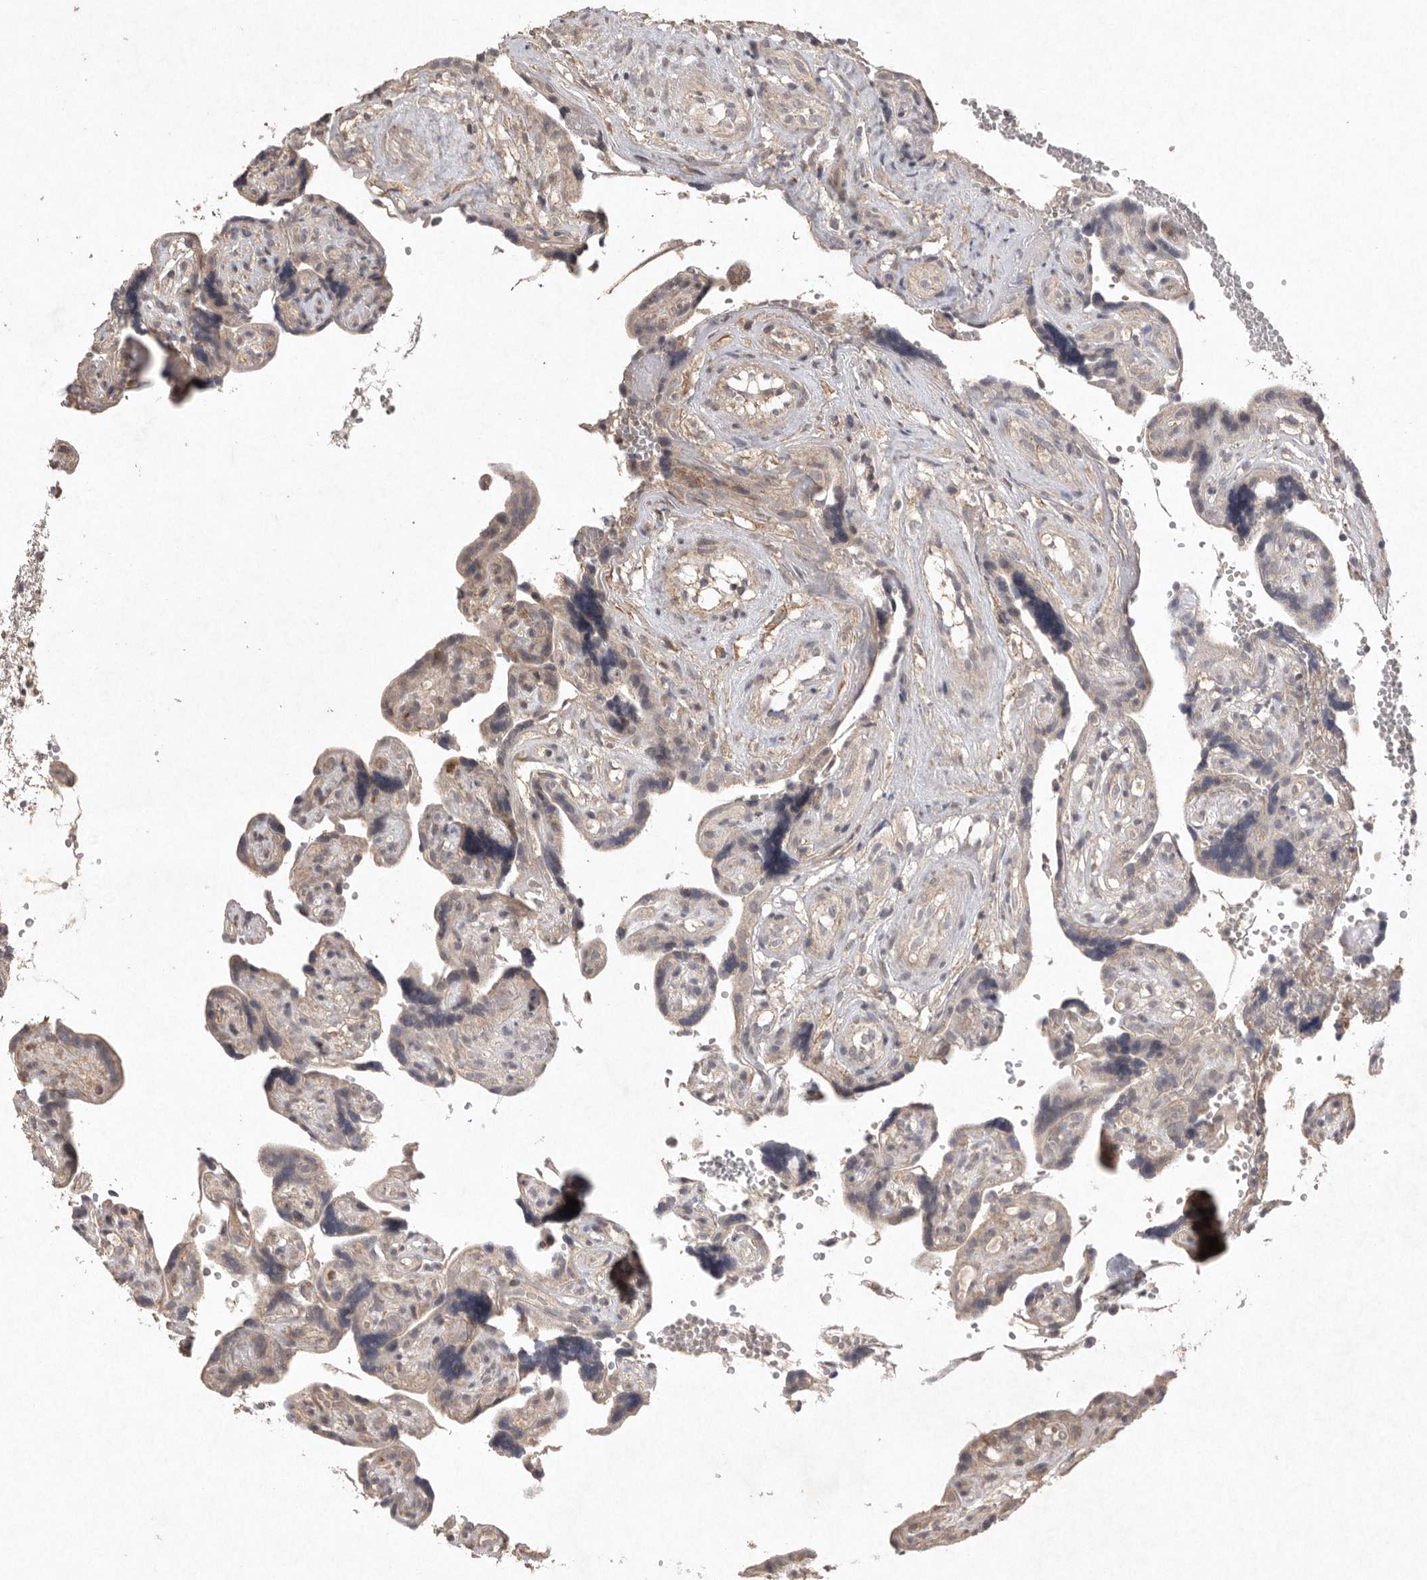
{"staining": {"intensity": "weak", "quantity": ">75%", "location": "cytoplasmic/membranous"}, "tissue": "placenta", "cell_type": "Decidual cells", "image_type": "normal", "snomed": [{"axis": "morphology", "description": "Normal tissue, NOS"}, {"axis": "topography", "description": "Placenta"}], "caption": "High-power microscopy captured an immunohistochemistry micrograph of unremarkable placenta, revealing weak cytoplasmic/membranous staining in approximately >75% of decidual cells.", "gene": "APLNR", "patient": {"sex": "female", "age": 30}}